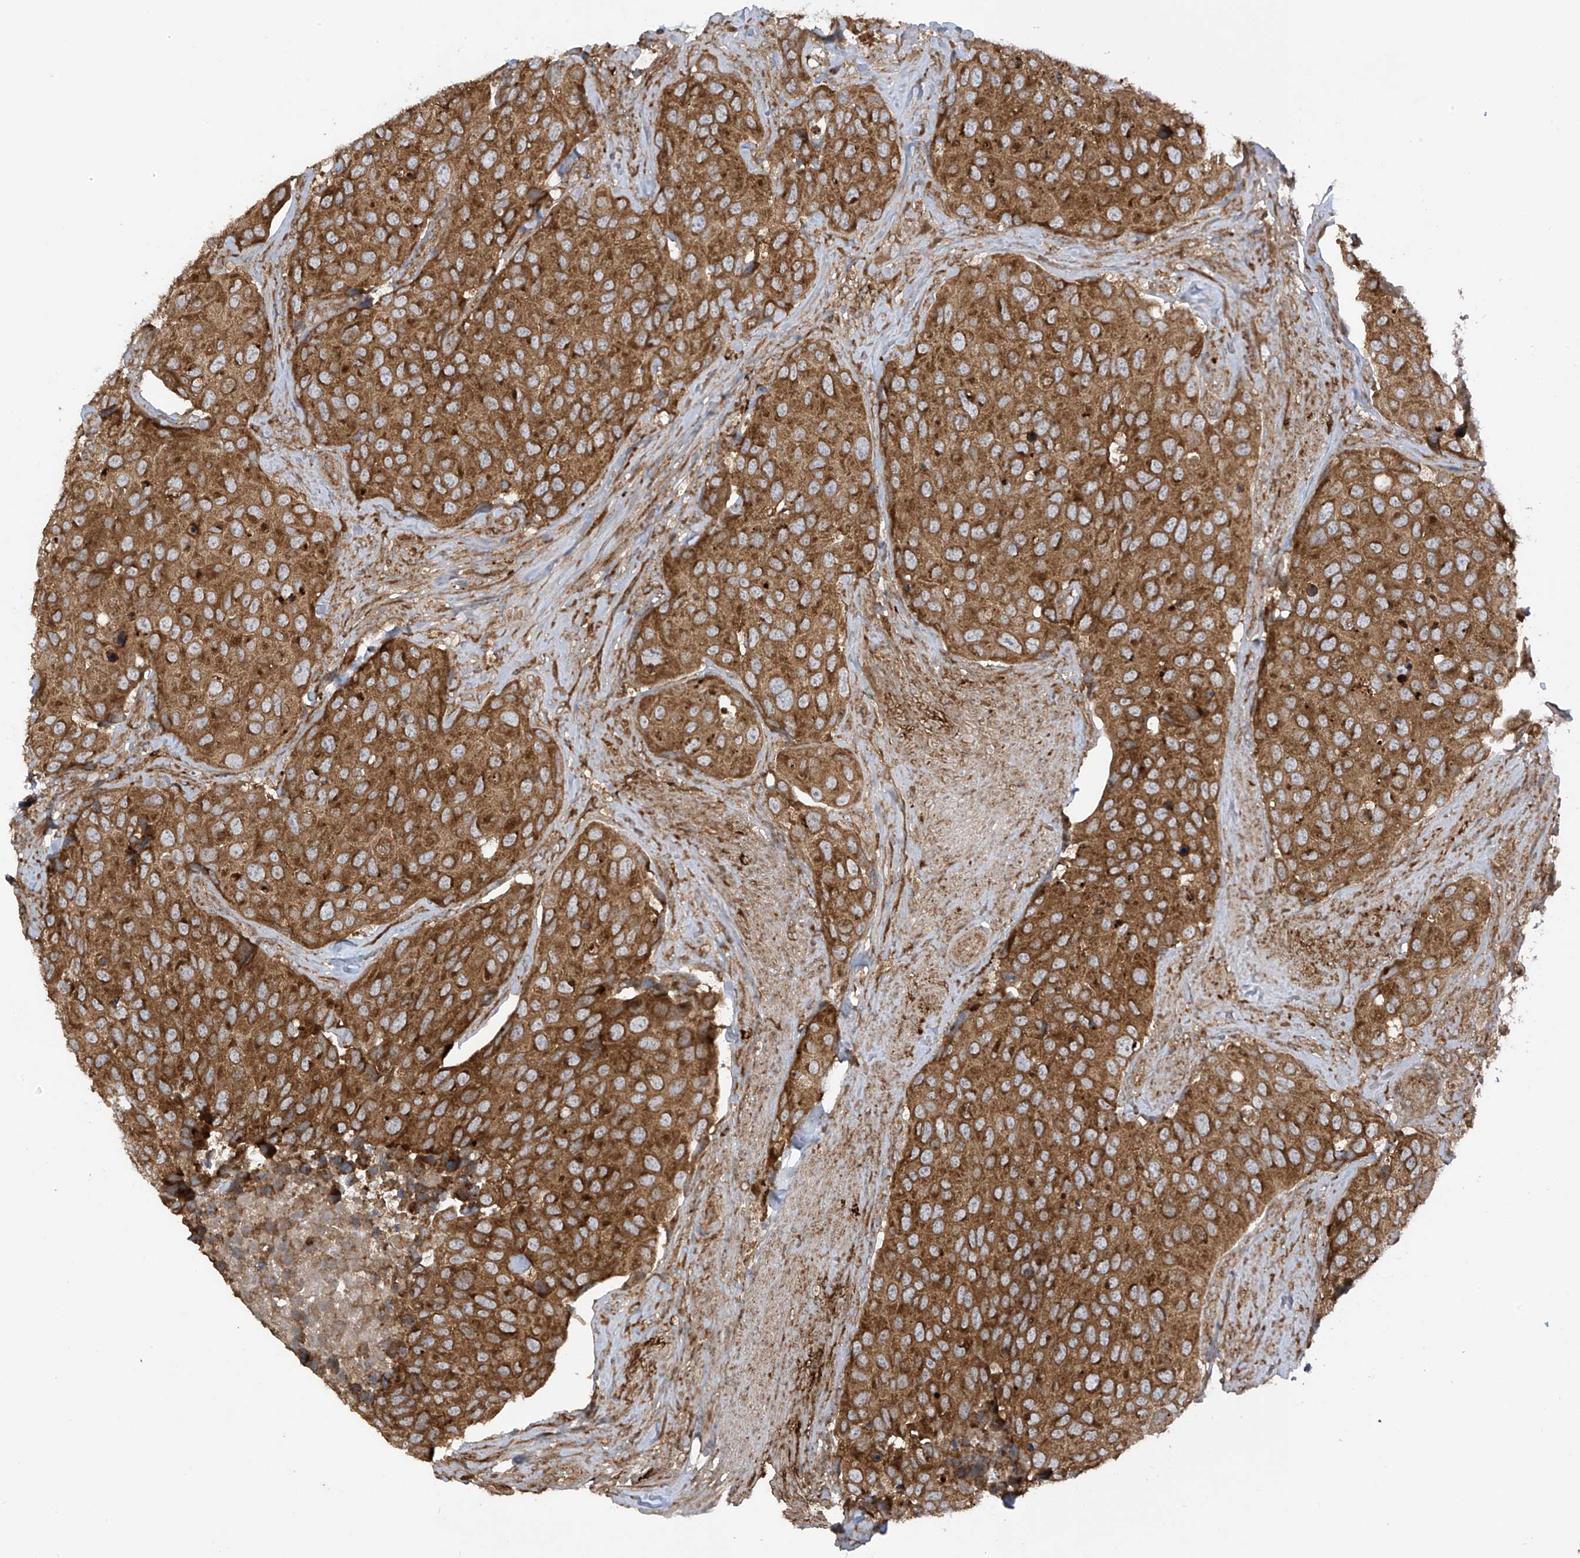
{"staining": {"intensity": "strong", "quantity": ">75%", "location": "cytoplasmic/membranous"}, "tissue": "urothelial cancer", "cell_type": "Tumor cells", "image_type": "cancer", "snomed": [{"axis": "morphology", "description": "Urothelial carcinoma, High grade"}, {"axis": "topography", "description": "Urinary bladder"}], "caption": "A brown stain labels strong cytoplasmic/membranous staining of a protein in high-grade urothelial carcinoma tumor cells.", "gene": "REPS1", "patient": {"sex": "male", "age": 74}}